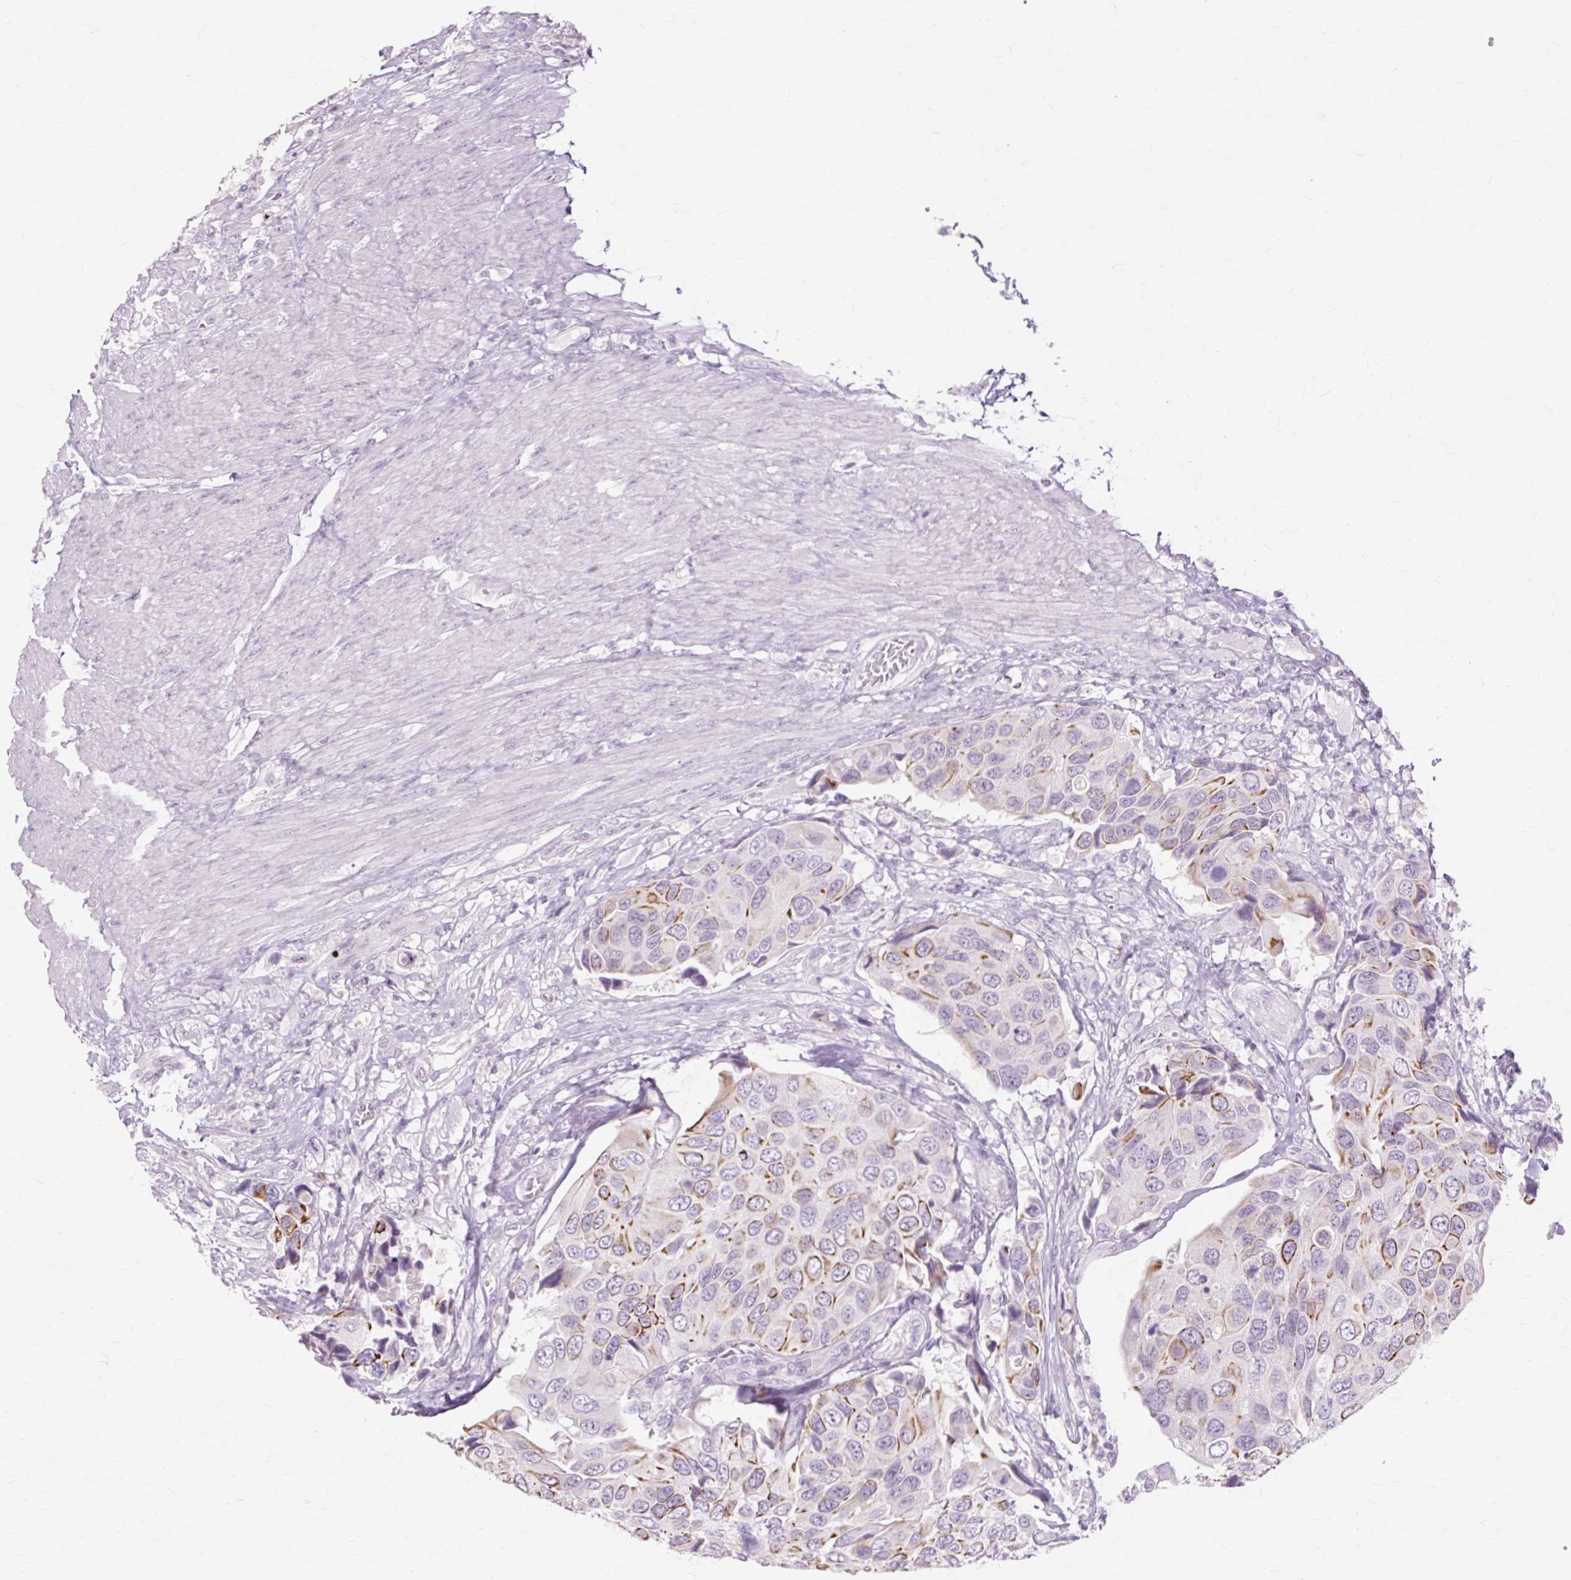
{"staining": {"intensity": "moderate", "quantity": "25%-75%", "location": "cytoplasmic/membranous"}, "tissue": "urothelial cancer", "cell_type": "Tumor cells", "image_type": "cancer", "snomed": [{"axis": "morphology", "description": "Urothelial carcinoma, High grade"}, {"axis": "topography", "description": "Urinary bladder"}], "caption": "The micrograph reveals immunohistochemical staining of urothelial carcinoma (high-grade). There is moderate cytoplasmic/membranous staining is seen in about 25%-75% of tumor cells. The staining was performed using DAB (3,3'-diaminobenzidine) to visualize the protein expression in brown, while the nuclei were stained in blue with hematoxylin (Magnification: 20x).", "gene": "IRX2", "patient": {"sex": "male", "age": 74}}